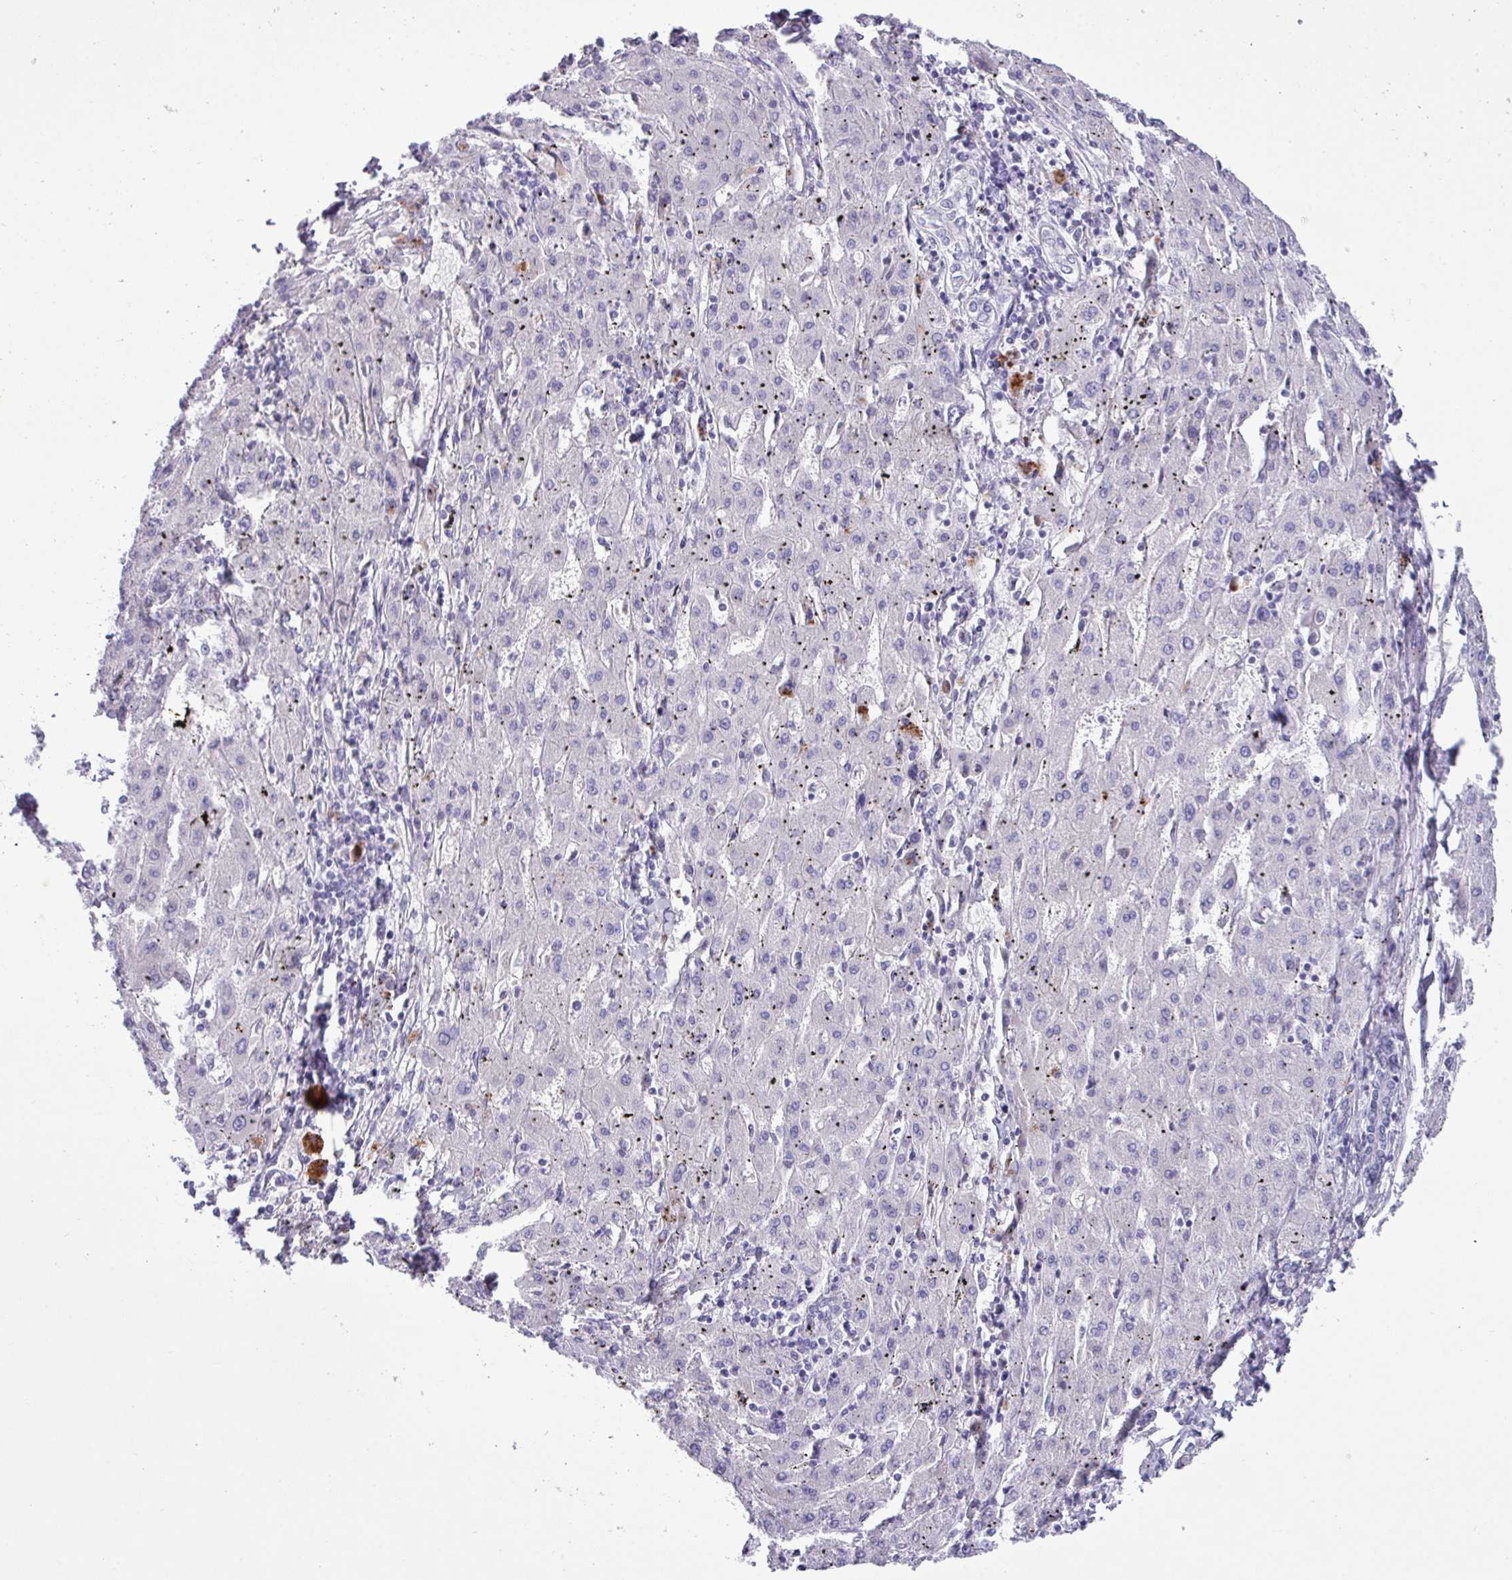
{"staining": {"intensity": "negative", "quantity": "none", "location": "none"}, "tissue": "liver cancer", "cell_type": "Tumor cells", "image_type": "cancer", "snomed": [{"axis": "morphology", "description": "Carcinoma, Hepatocellular, NOS"}, {"axis": "topography", "description": "Liver"}], "caption": "This photomicrograph is of liver cancer stained with immunohistochemistry to label a protein in brown with the nuclei are counter-stained blue. There is no positivity in tumor cells.", "gene": "SPINK8", "patient": {"sex": "male", "age": 72}}